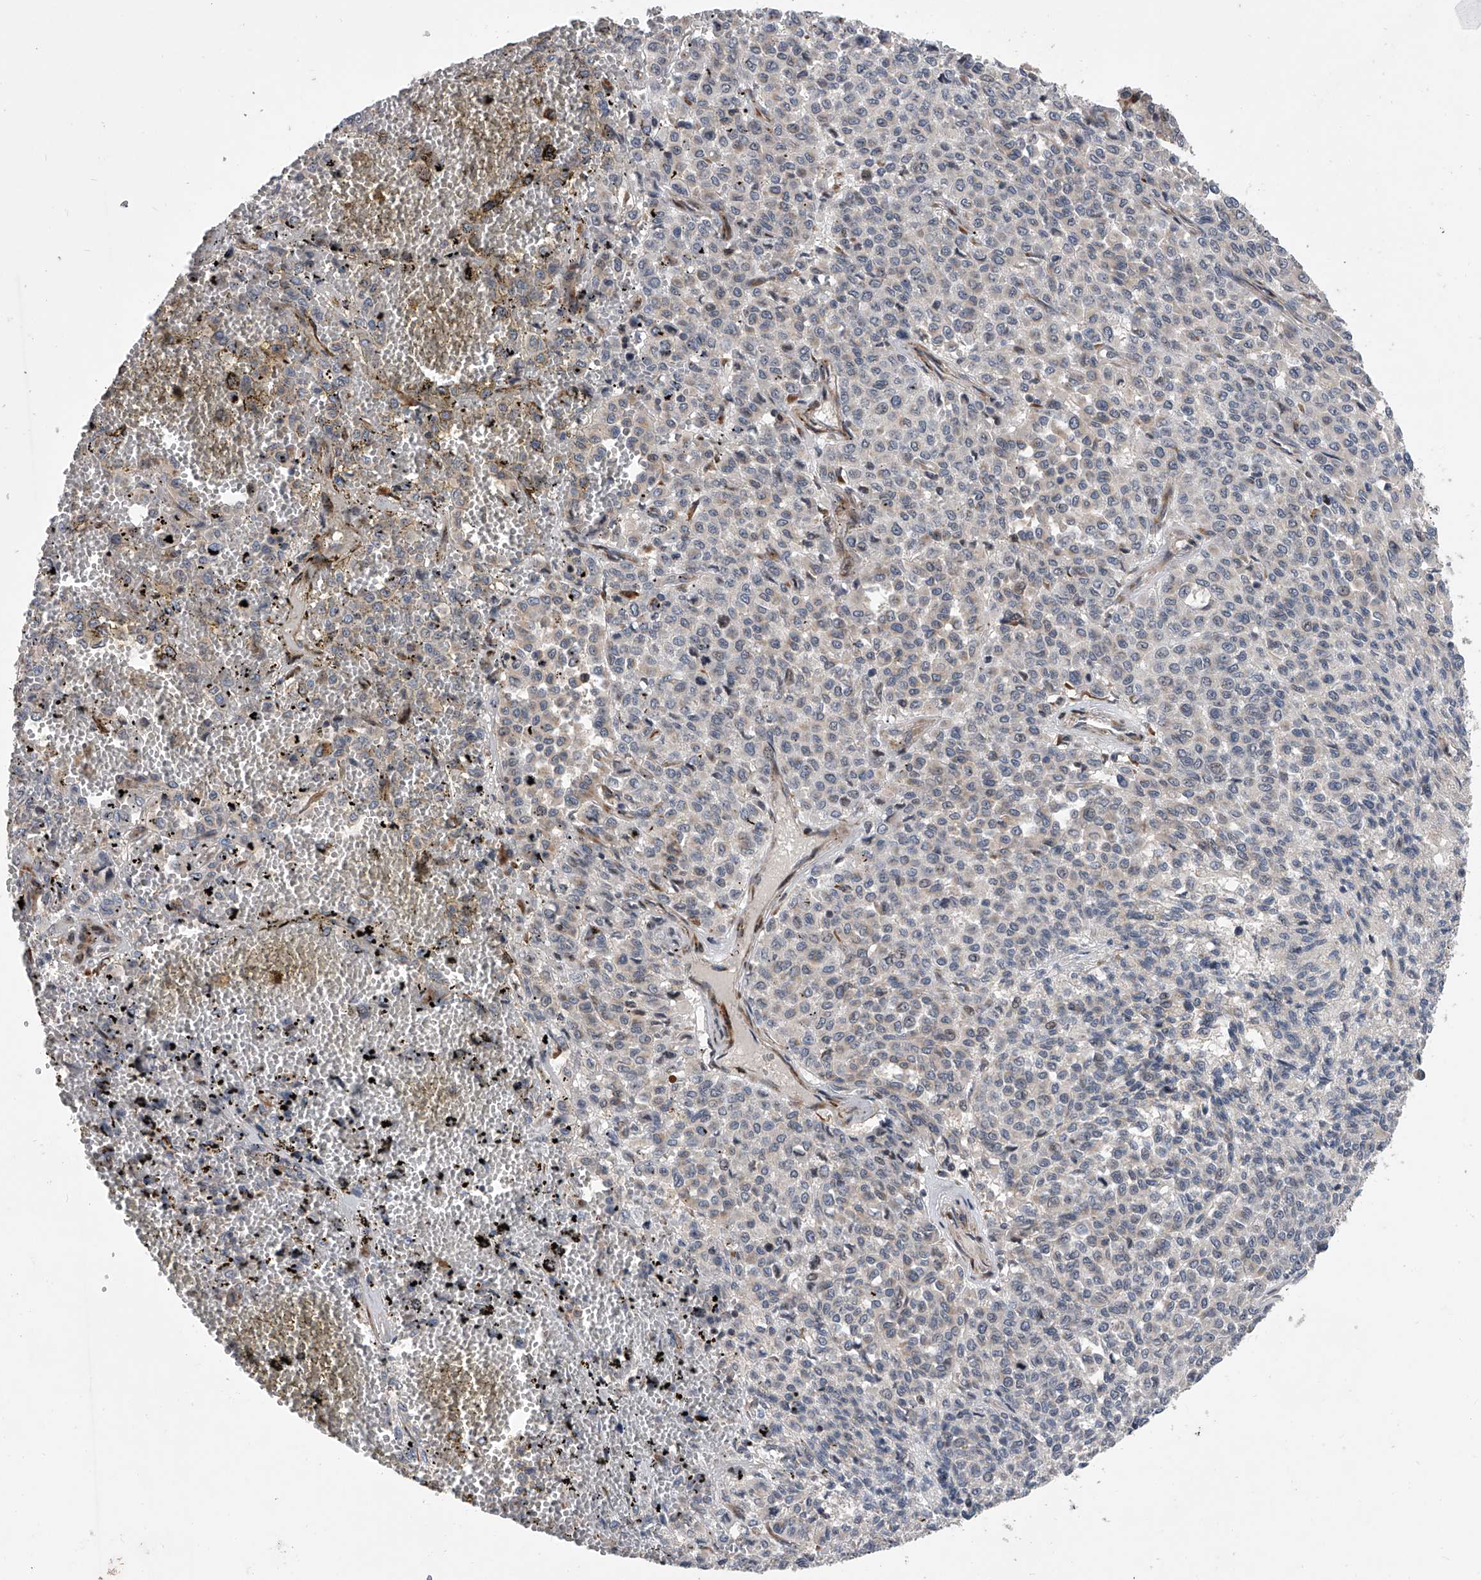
{"staining": {"intensity": "negative", "quantity": "none", "location": "none"}, "tissue": "melanoma", "cell_type": "Tumor cells", "image_type": "cancer", "snomed": [{"axis": "morphology", "description": "Malignant melanoma, Metastatic site"}, {"axis": "topography", "description": "Pancreas"}], "caption": "Tumor cells show no significant protein staining in melanoma.", "gene": "DLGAP2", "patient": {"sex": "female", "age": 30}}